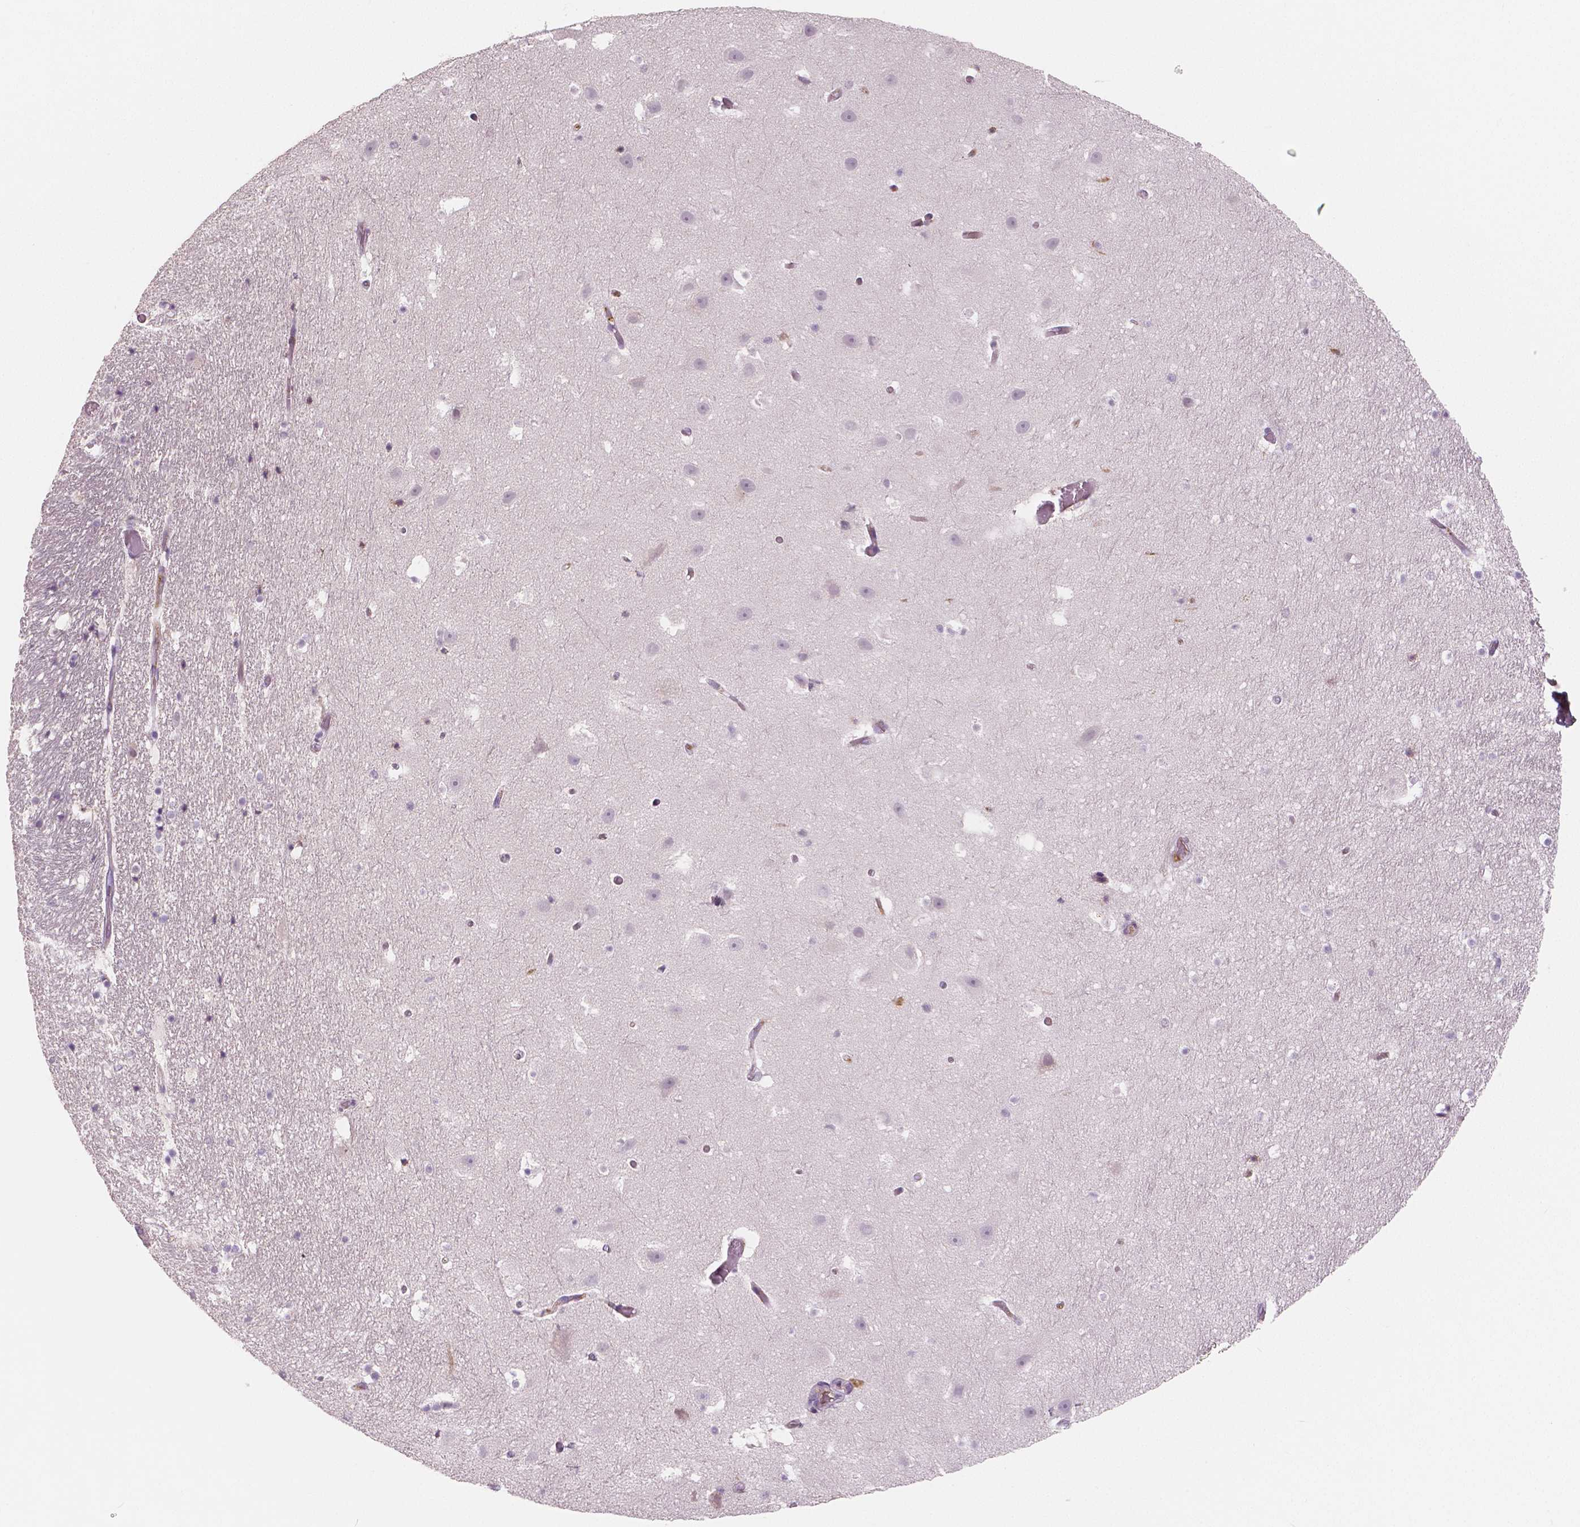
{"staining": {"intensity": "negative", "quantity": "none", "location": "none"}, "tissue": "hippocampus", "cell_type": "Glial cells", "image_type": "normal", "snomed": [{"axis": "morphology", "description": "Normal tissue, NOS"}, {"axis": "topography", "description": "Hippocampus"}], "caption": "The image displays no significant expression in glial cells of hippocampus.", "gene": "APOA4", "patient": {"sex": "male", "age": 26}}